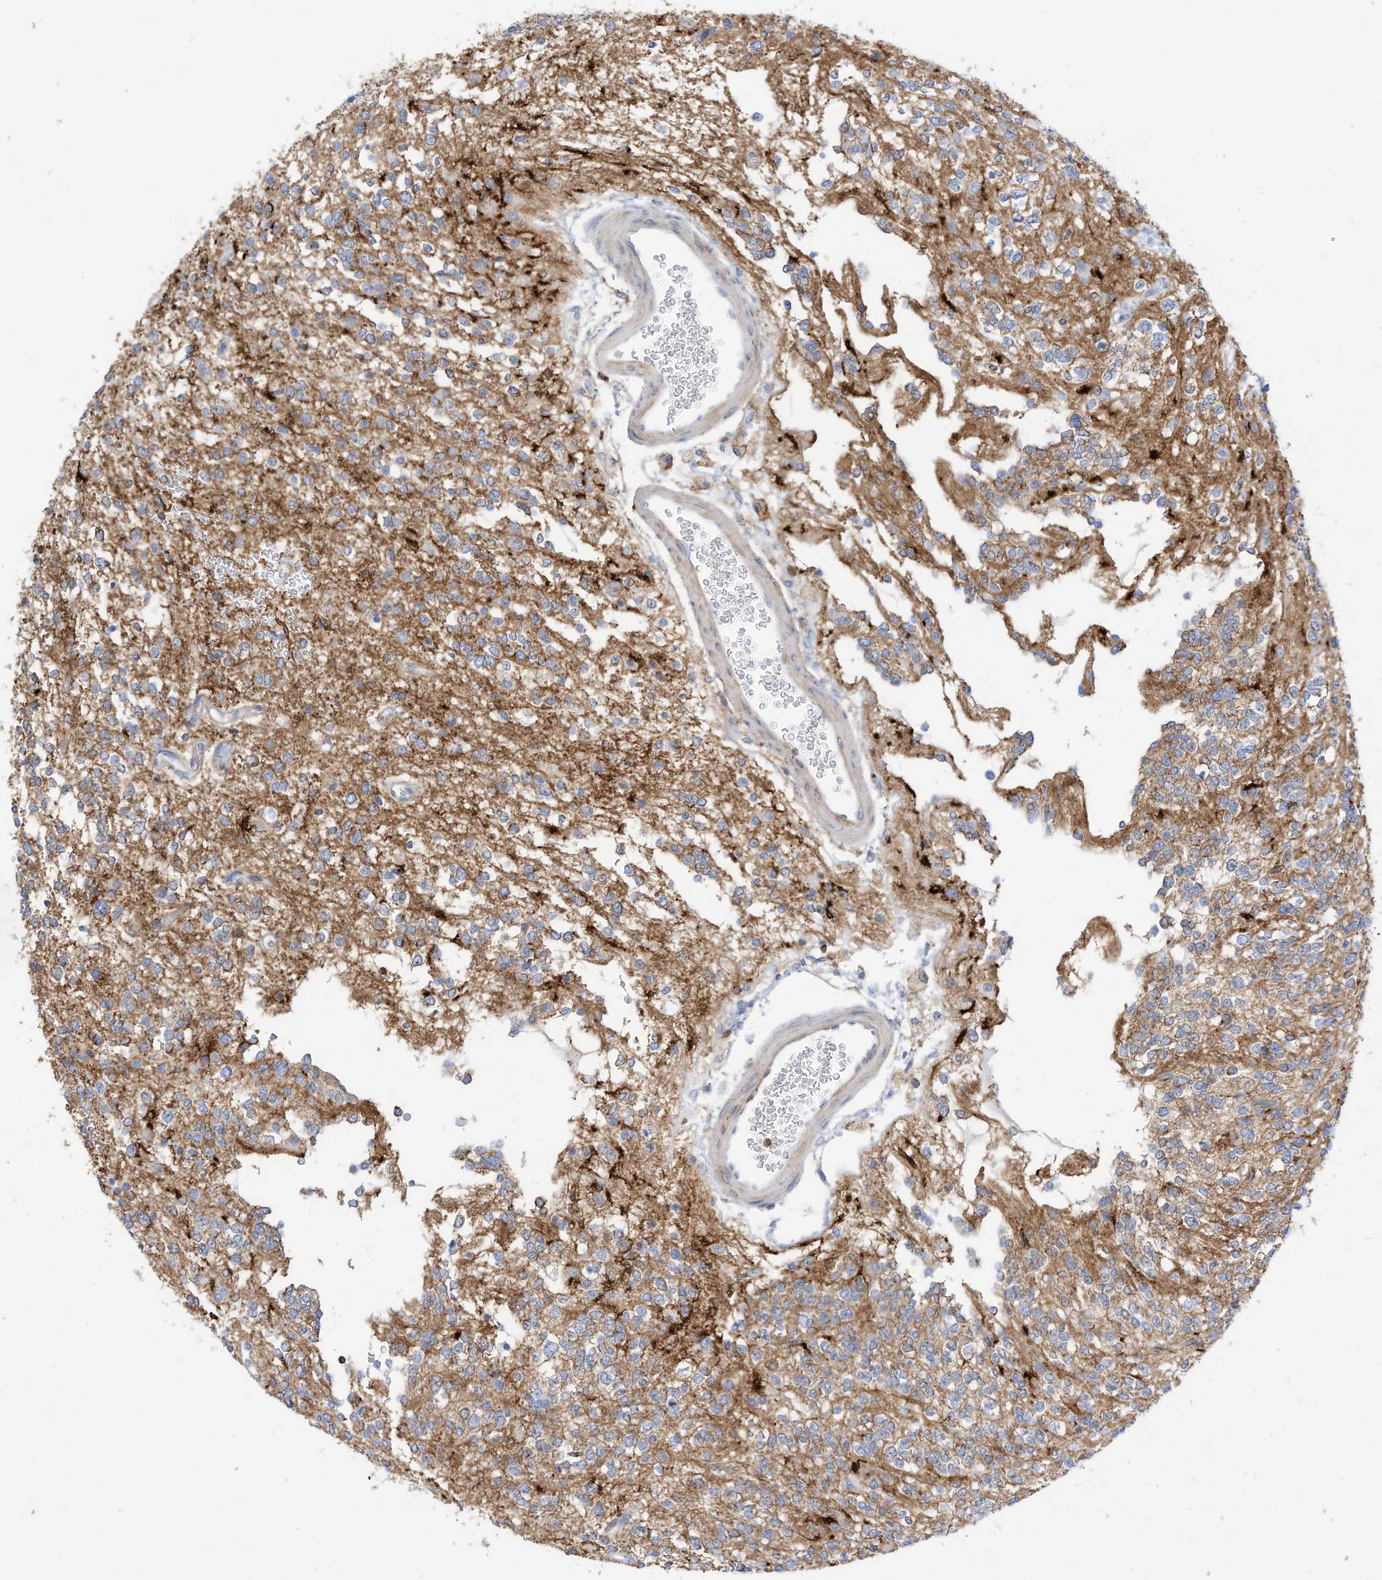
{"staining": {"intensity": "negative", "quantity": "none", "location": "none"}, "tissue": "glioma", "cell_type": "Tumor cells", "image_type": "cancer", "snomed": [{"axis": "morphology", "description": "Glioma, malignant, High grade"}, {"axis": "topography", "description": "Brain"}], "caption": "A micrograph of glioma stained for a protein shows no brown staining in tumor cells.", "gene": "TXNDC9", "patient": {"sex": "male", "age": 34}}